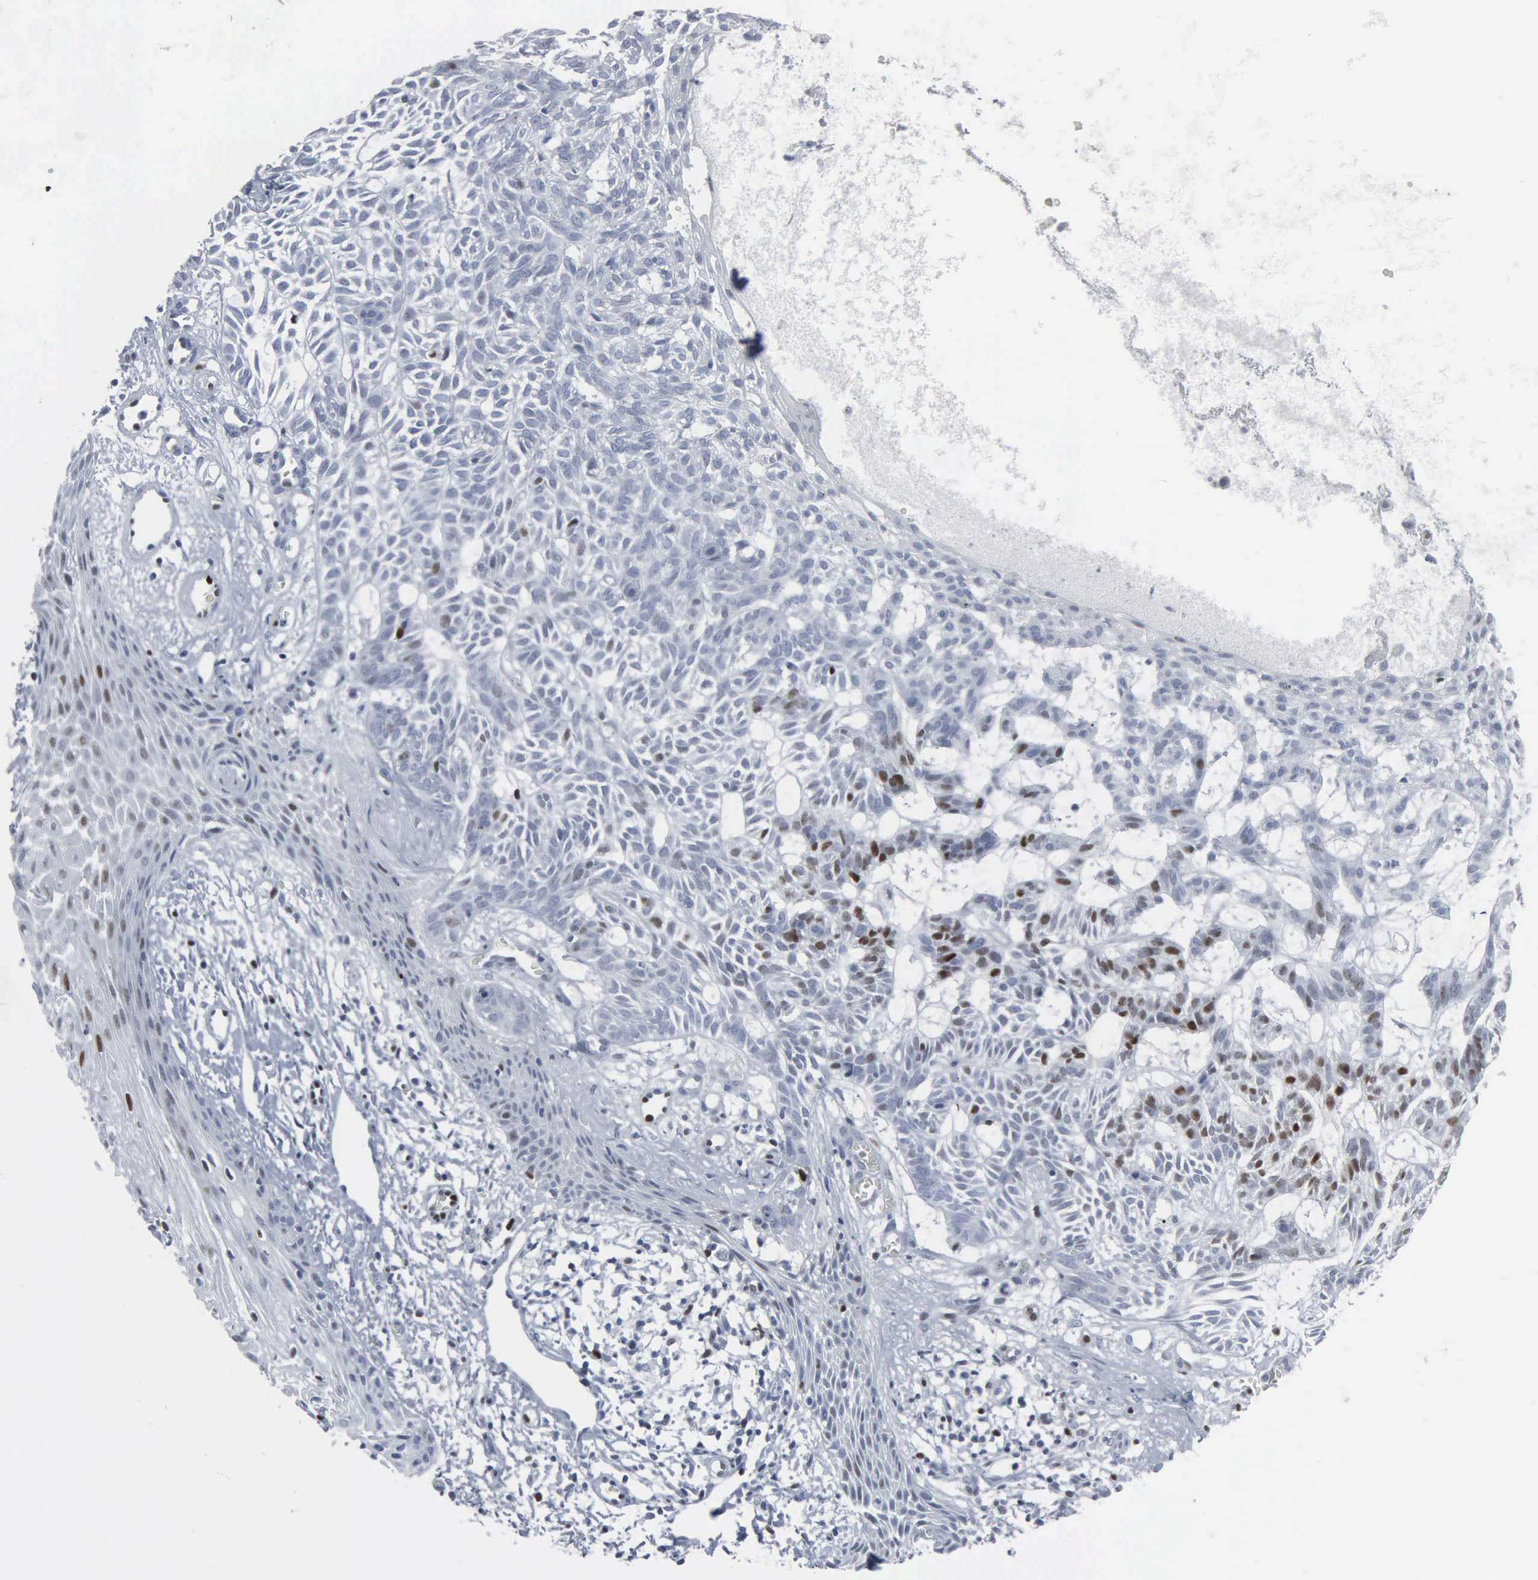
{"staining": {"intensity": "moderate", "quantity": "<25%", "location": "nuclear"}, "tissue": "skin cancer", "cell_type": "Tumor cells", "image_type": "cancer", "snomed": [{"axis": "morphology", "description": "Basal cell carcinoma"}, {"axis": "topography", "description": "Skin"}], "caption": "Moderate nuclear protein staining is present in about <25% of tumor cells in skin basal cell carcinoma. The staining is performed using DAB (3,3'-diaminobenzidine) brown chromogen to label protein expression. The nuclei are counter-stained blue using hematoxylin.", "gene": "CCND3", "patient": {"sex": "male", "age": 75}}